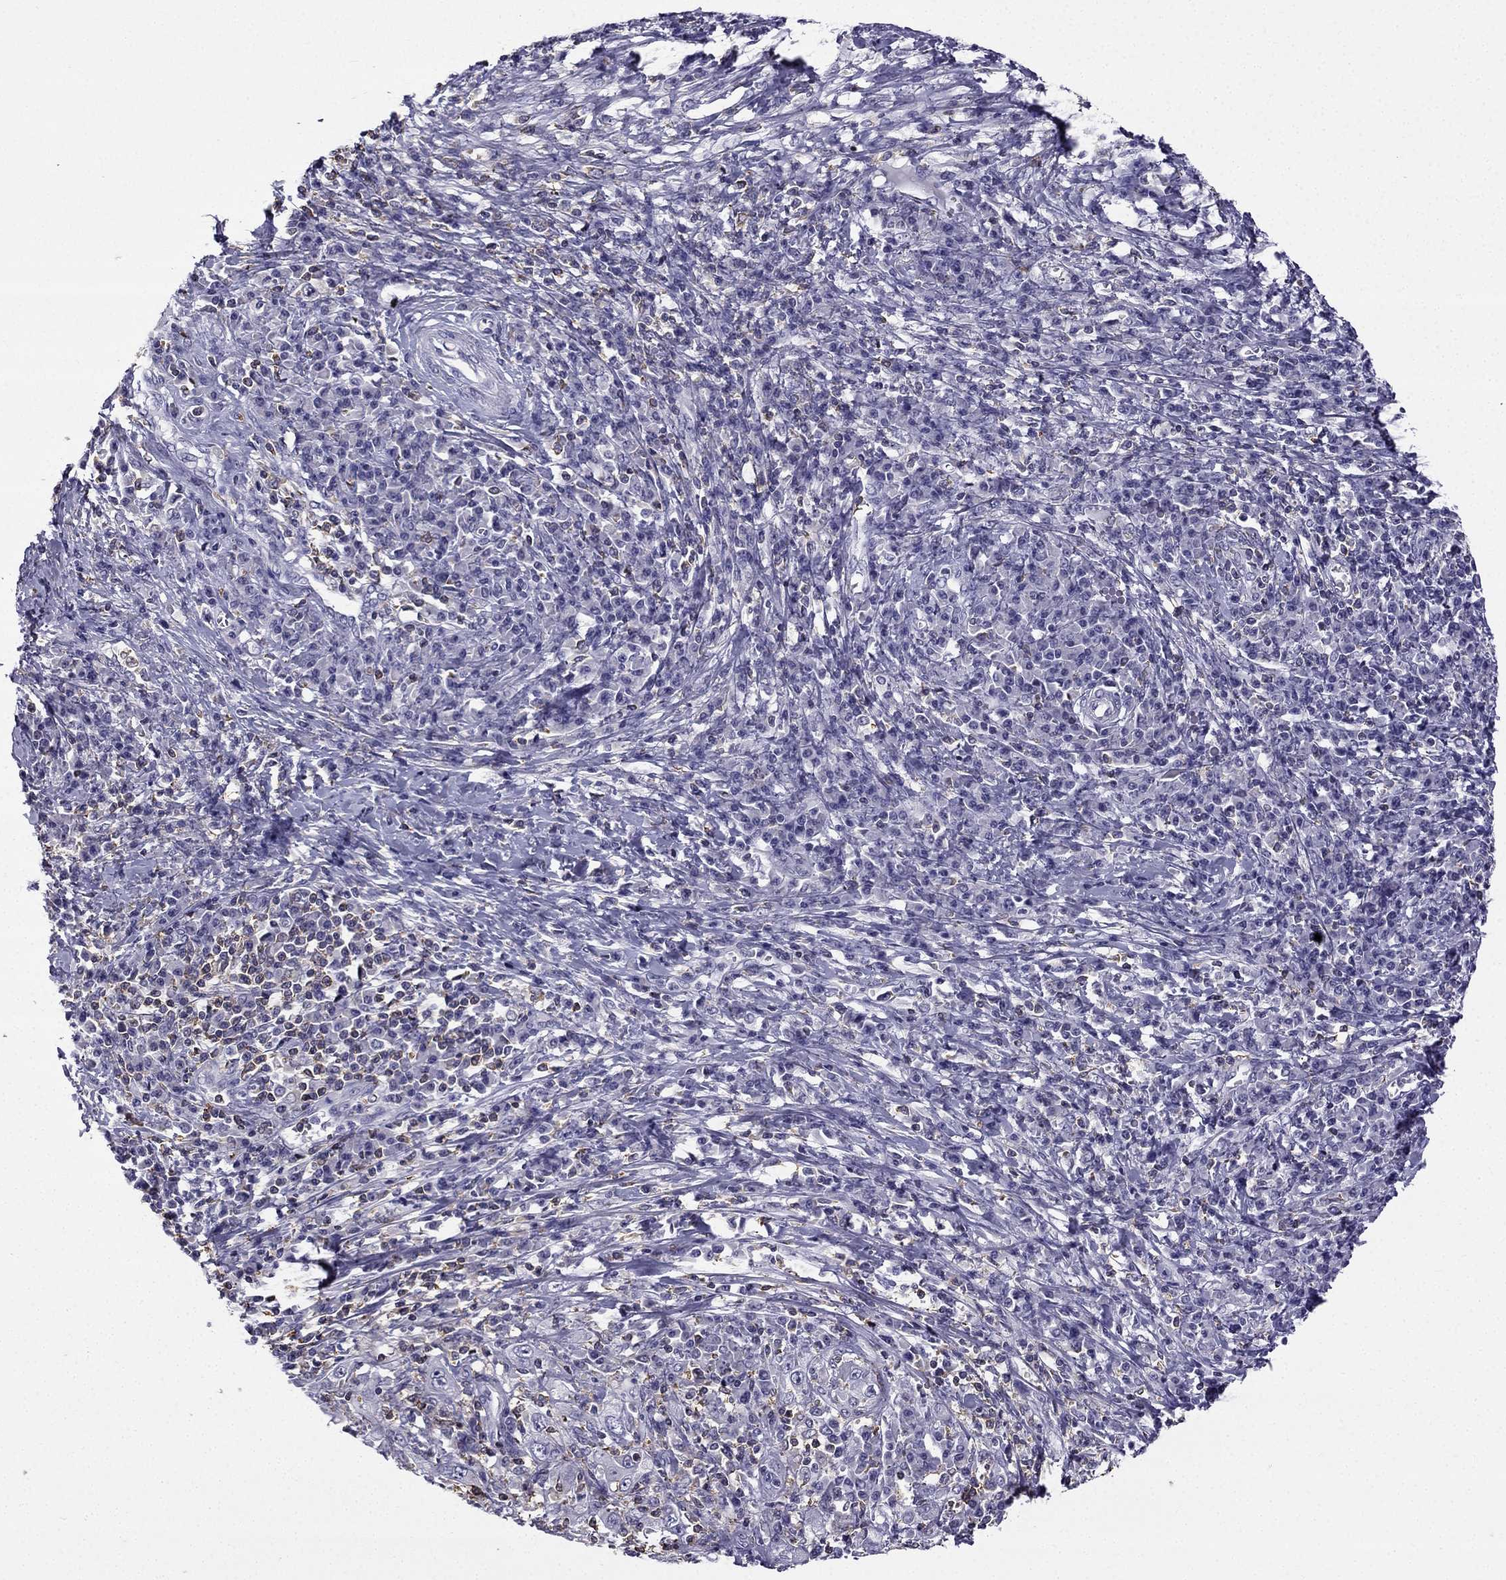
{"staining": {"intensity": "negative", "quantity": "none", "location": "none"}, "tissue": "cervical cancer", "cell_type": "Tumor cells", "image_type": "cancer", "snomed": [{"axis": "morphology", "description": "Squamous cell carcinoma, NOS"}, {"axis": "topography", "description": "Cervix"}], "caption": "Tumor cells show no significant protein staining in squamous cell carcinoma (cervical).", "gene": "CCK", "patient": {"sex": "female", "age": 46}}